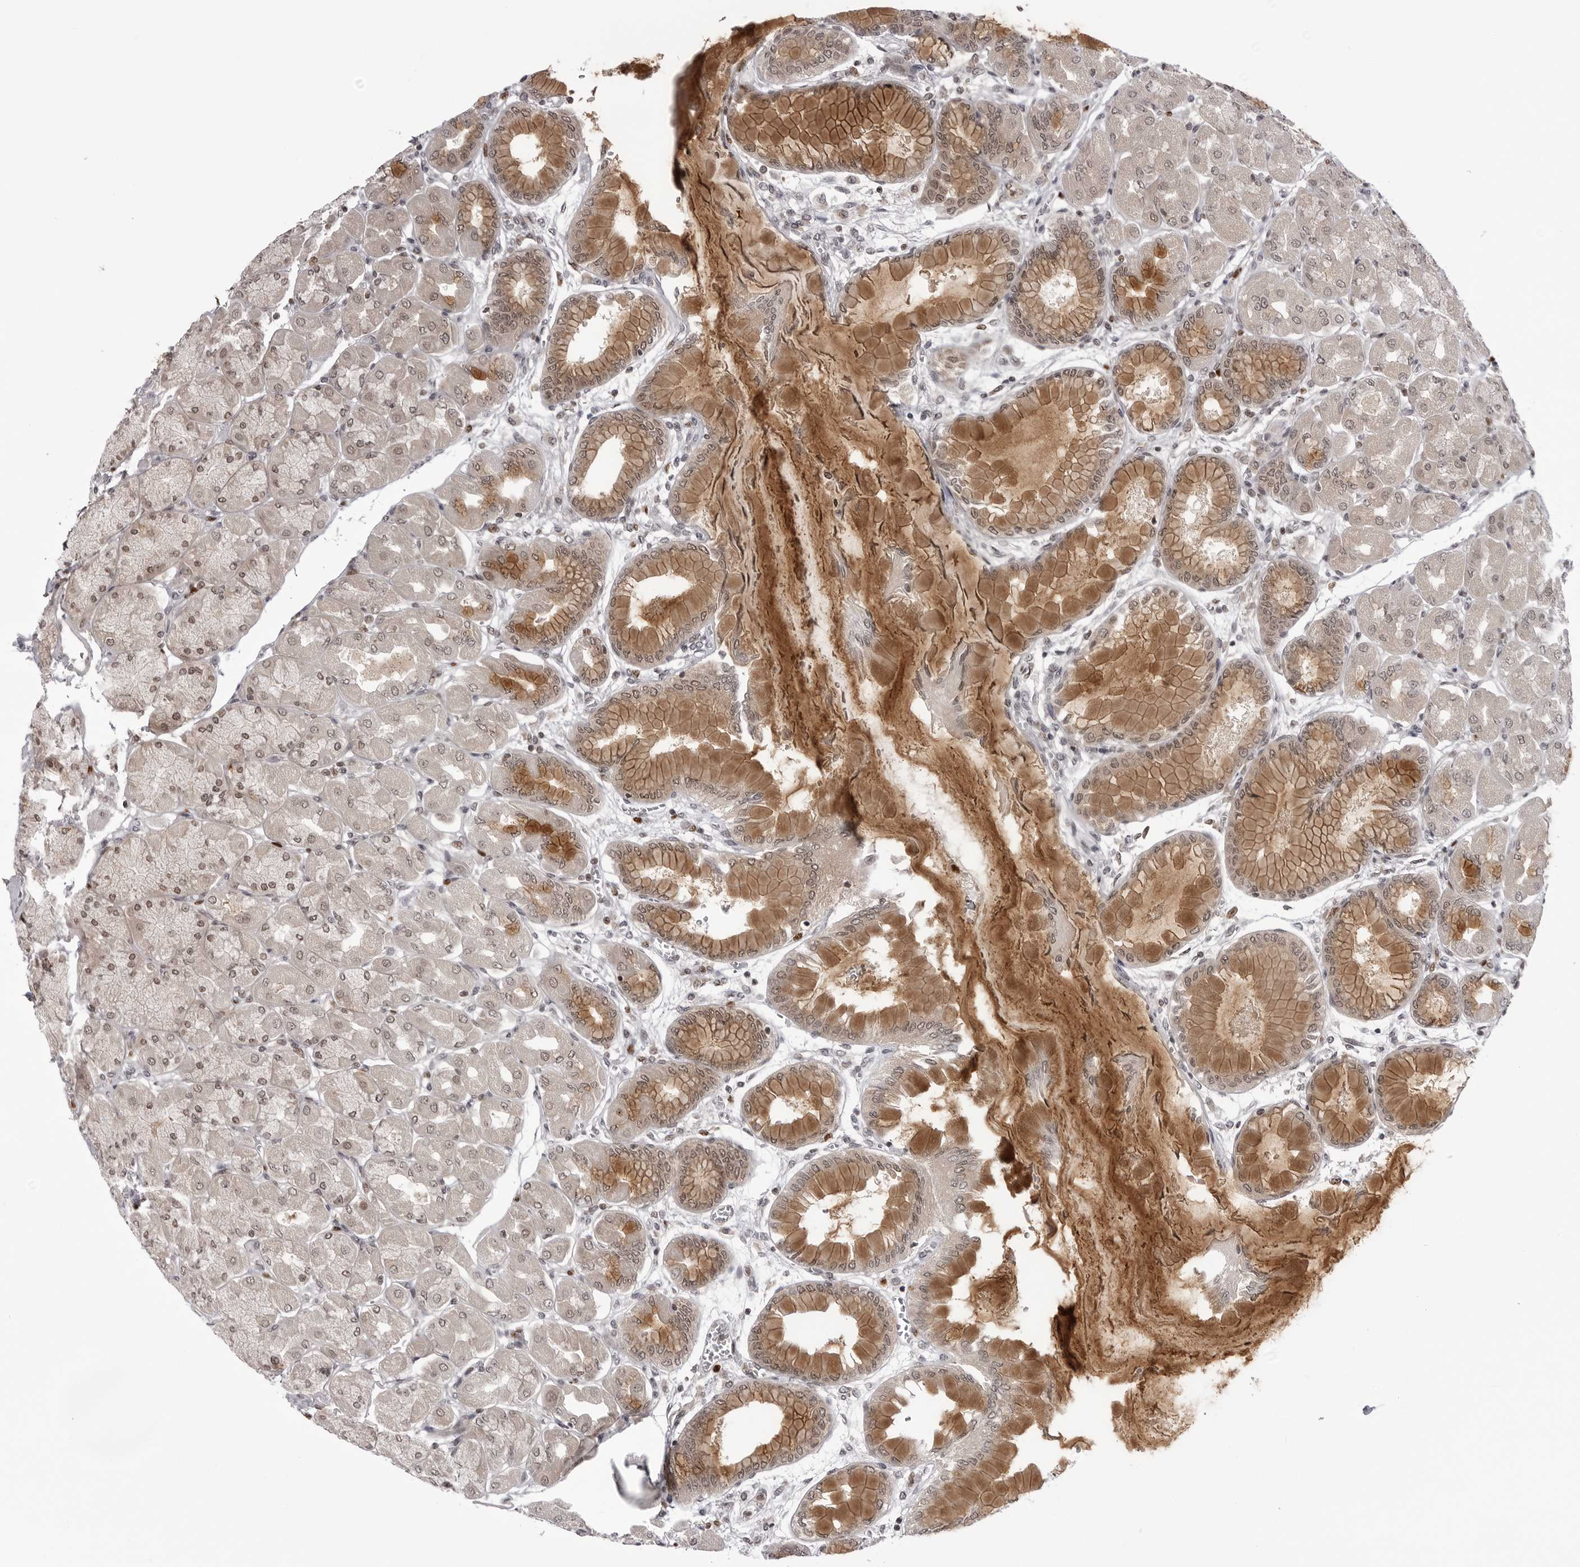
{"staining": {"intensity": "moderate", "quantity": "25%-75%", "location": "cytoplasmic/membranous,nuclear"}, "tissue": "stomach", "cell_type": "Glandular cells", "image_type": "normal", "snomed": [{"axis": "morphology", "description": "Normal tissue, NOS"}, {"axis": "topography", "description": "Stomach, upper"}], "caption": "High-magnification brightfield microscopy of normal stomach stained with DAB (brown) and counterstained with hematoxylin (blue). glandular cells exhibit moderate cytoplasmic/membranous,nuclear expression is seen in about25%-75% of cells.", "gene": "PTK2B", "patient": {"sex": "female", "age": 56}}